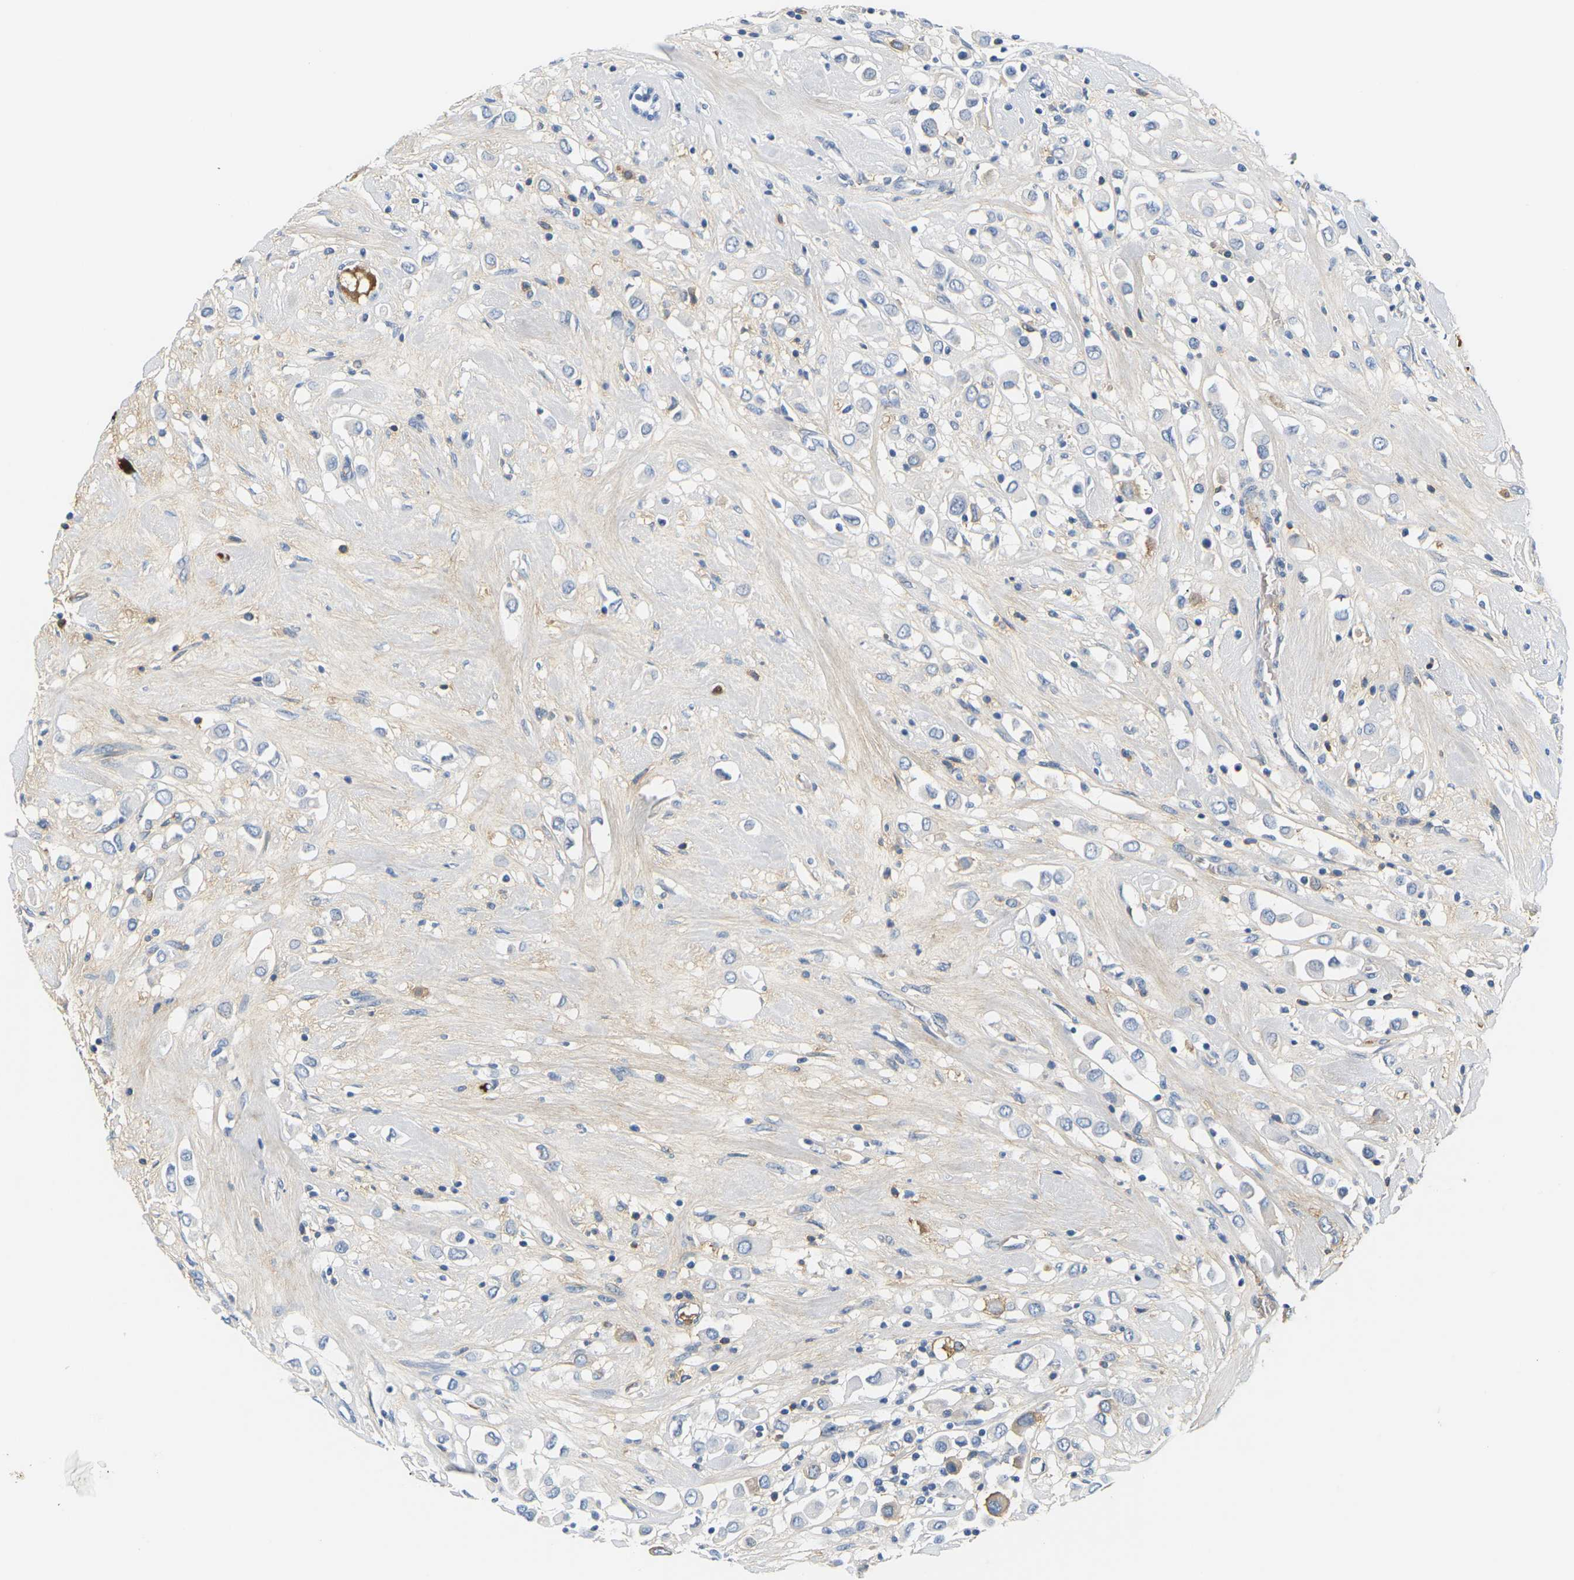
{"staining": {"intensity": "negative", "quantity": "none", "location": "none"}, "tissue": "breast cancer", "cell_type": "Tumor cells", "image_type": "cancer", "snomed": [{"axis": "morphology", "description": "Duct carcinoma"}, {"axis": "topography", "description": "Breast"}], "caption": "Tumor cells show no significant expression in intraductal carcinoma (breast). (Immunohistochemistry, brightfield microscopy, high magnification).", "gene": "APOB", "patient": {"sex": "female", "age": 61}}